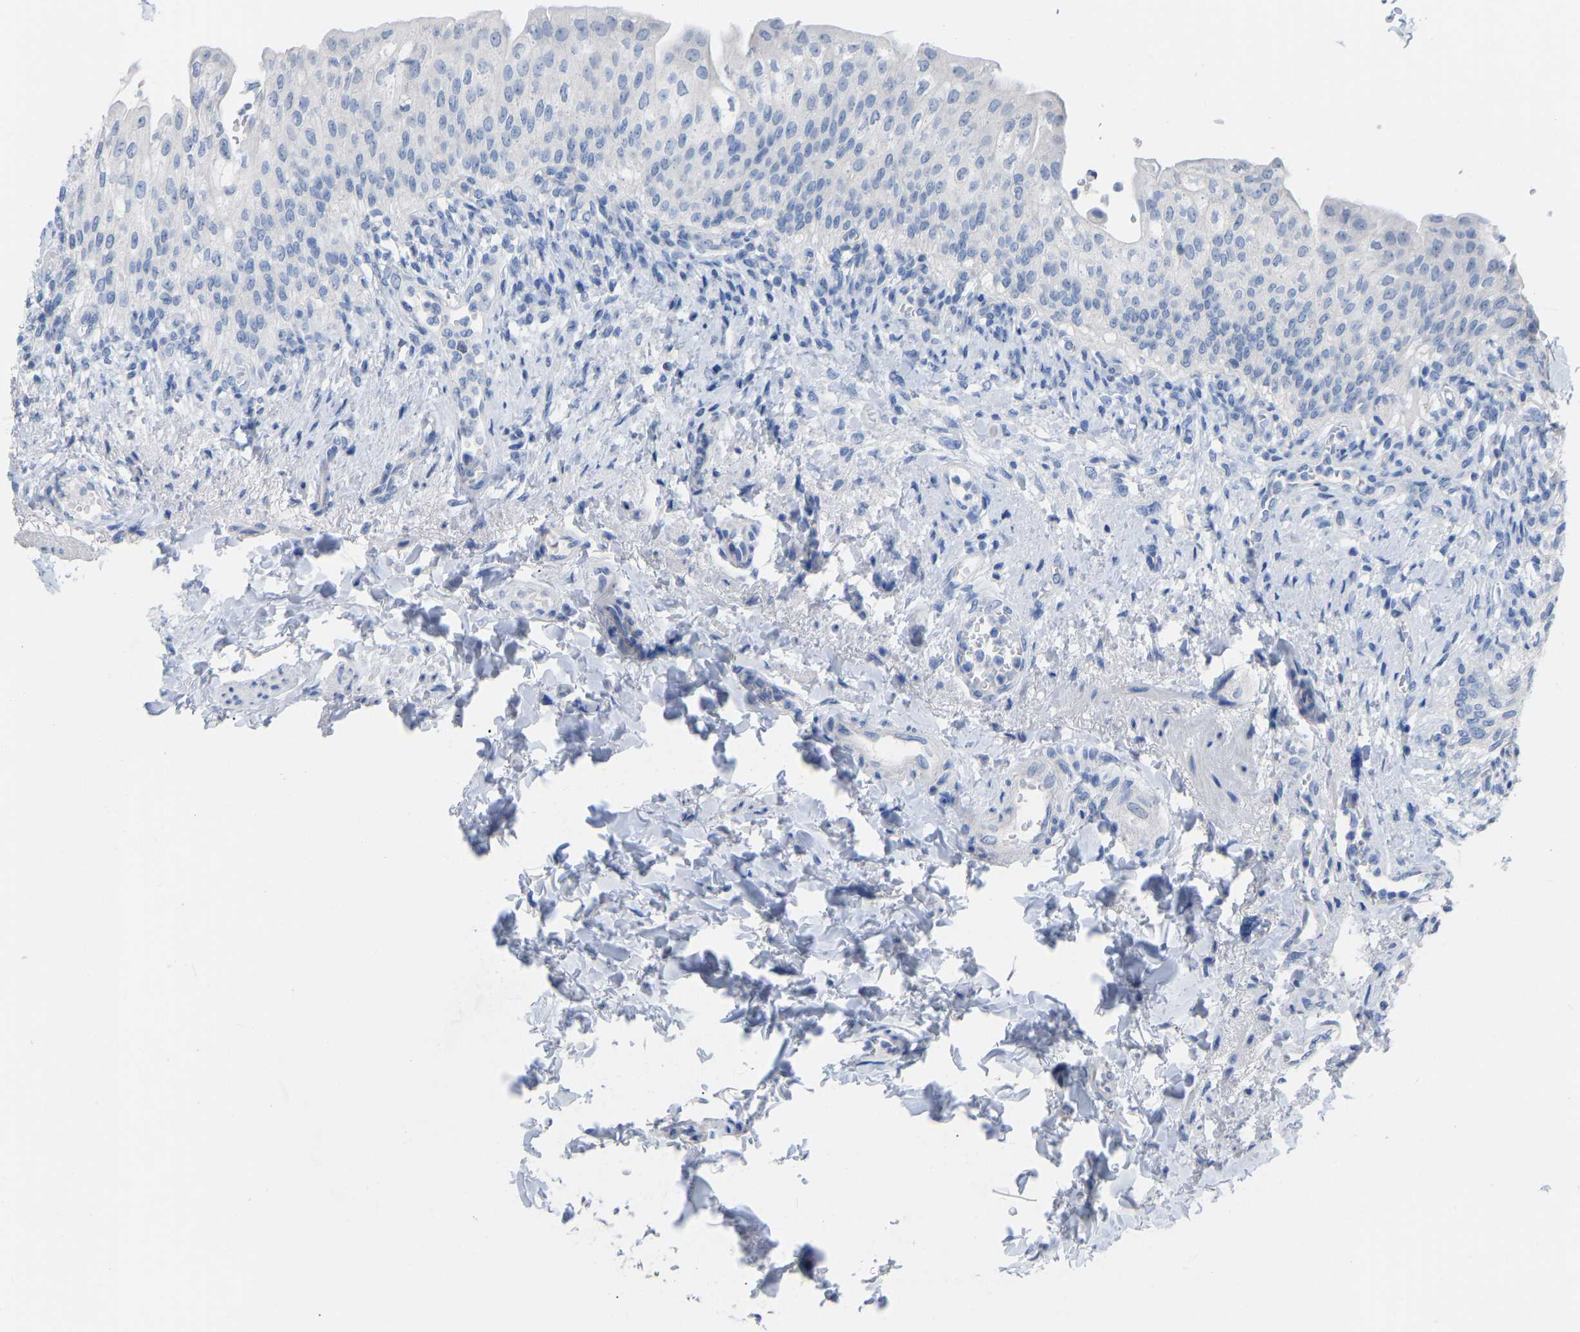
{"staining": {"intensity": "negative", "quantity": "none", "location": "none"}, "tissue": "urinary bladder", "cell_type": "Urothelial cells", "image_type": "normal", "snomed": [{"axis": "morphology", "description": "Normal tissue, NOS"}, {"axis": "topography", "description": "Urinary bladder"}], "caption": "IHC histopathology image of normal urinary bladder: urinary bladder stained with DAB displays no significant protein positivity in urothelial cells.", "gene": "OLIG2", "patient": {"sex": "female", "age": 60}}